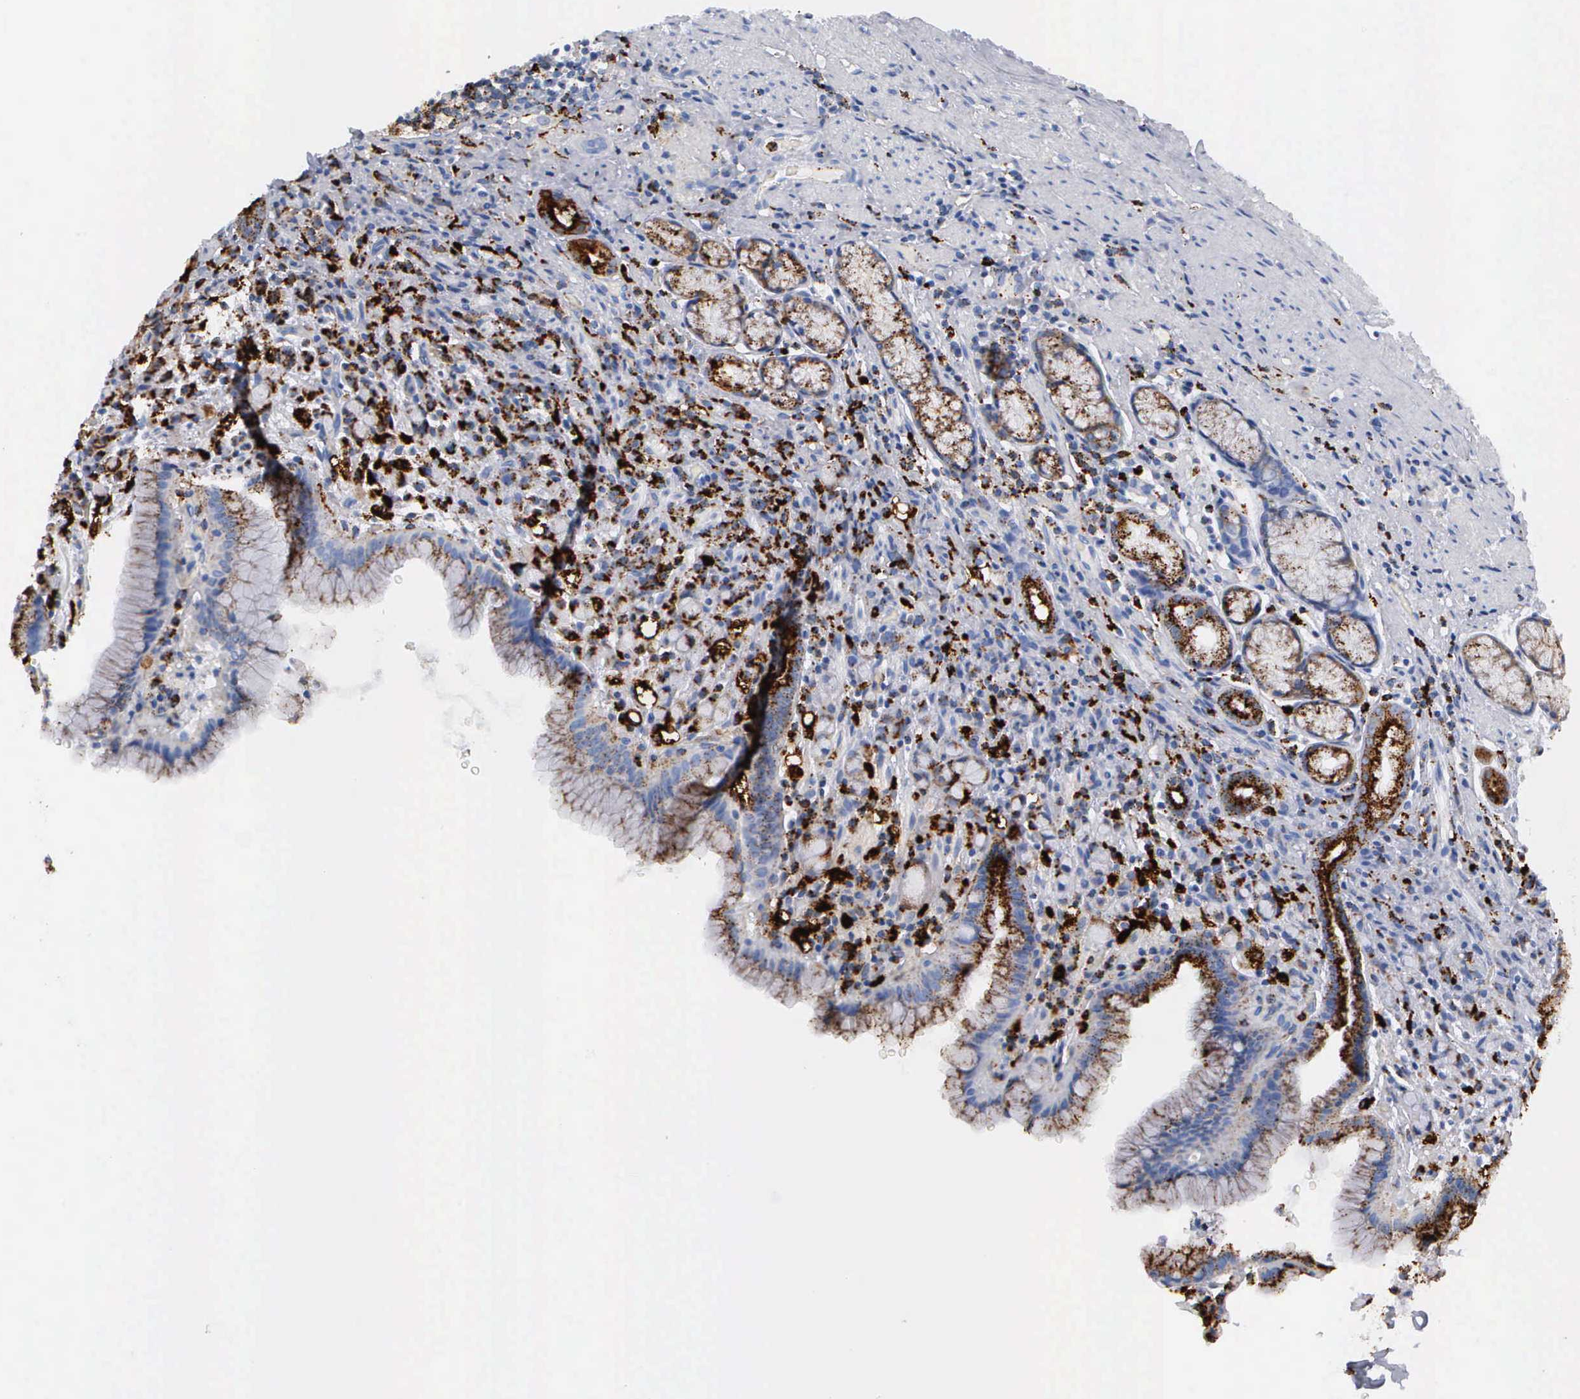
{"staining": {"intensity": "moderate", "quantity": "25%-75%", "location": "cytoplasmic/membranous"}, "tissue": "stomach", "cell_type": "Glandular cells", "image_type": "normal", "snomed": [{"axis": "morphology", "description": "Normal tissue, NOS"}, {"axis": "topography", "description": "Stomach, lower"}], "caption": "The image displays staining of benign stomach, revealing moderate cytoplasmic/membranous protein staining (brown color) within glandular cells. The staining is performed using DAB brown chromogen to label protein expression. The nuclei are counter-stained blue using hematoxylin.", "gene": "CTSH", "patient": {"sex": "male", "age": 56}}